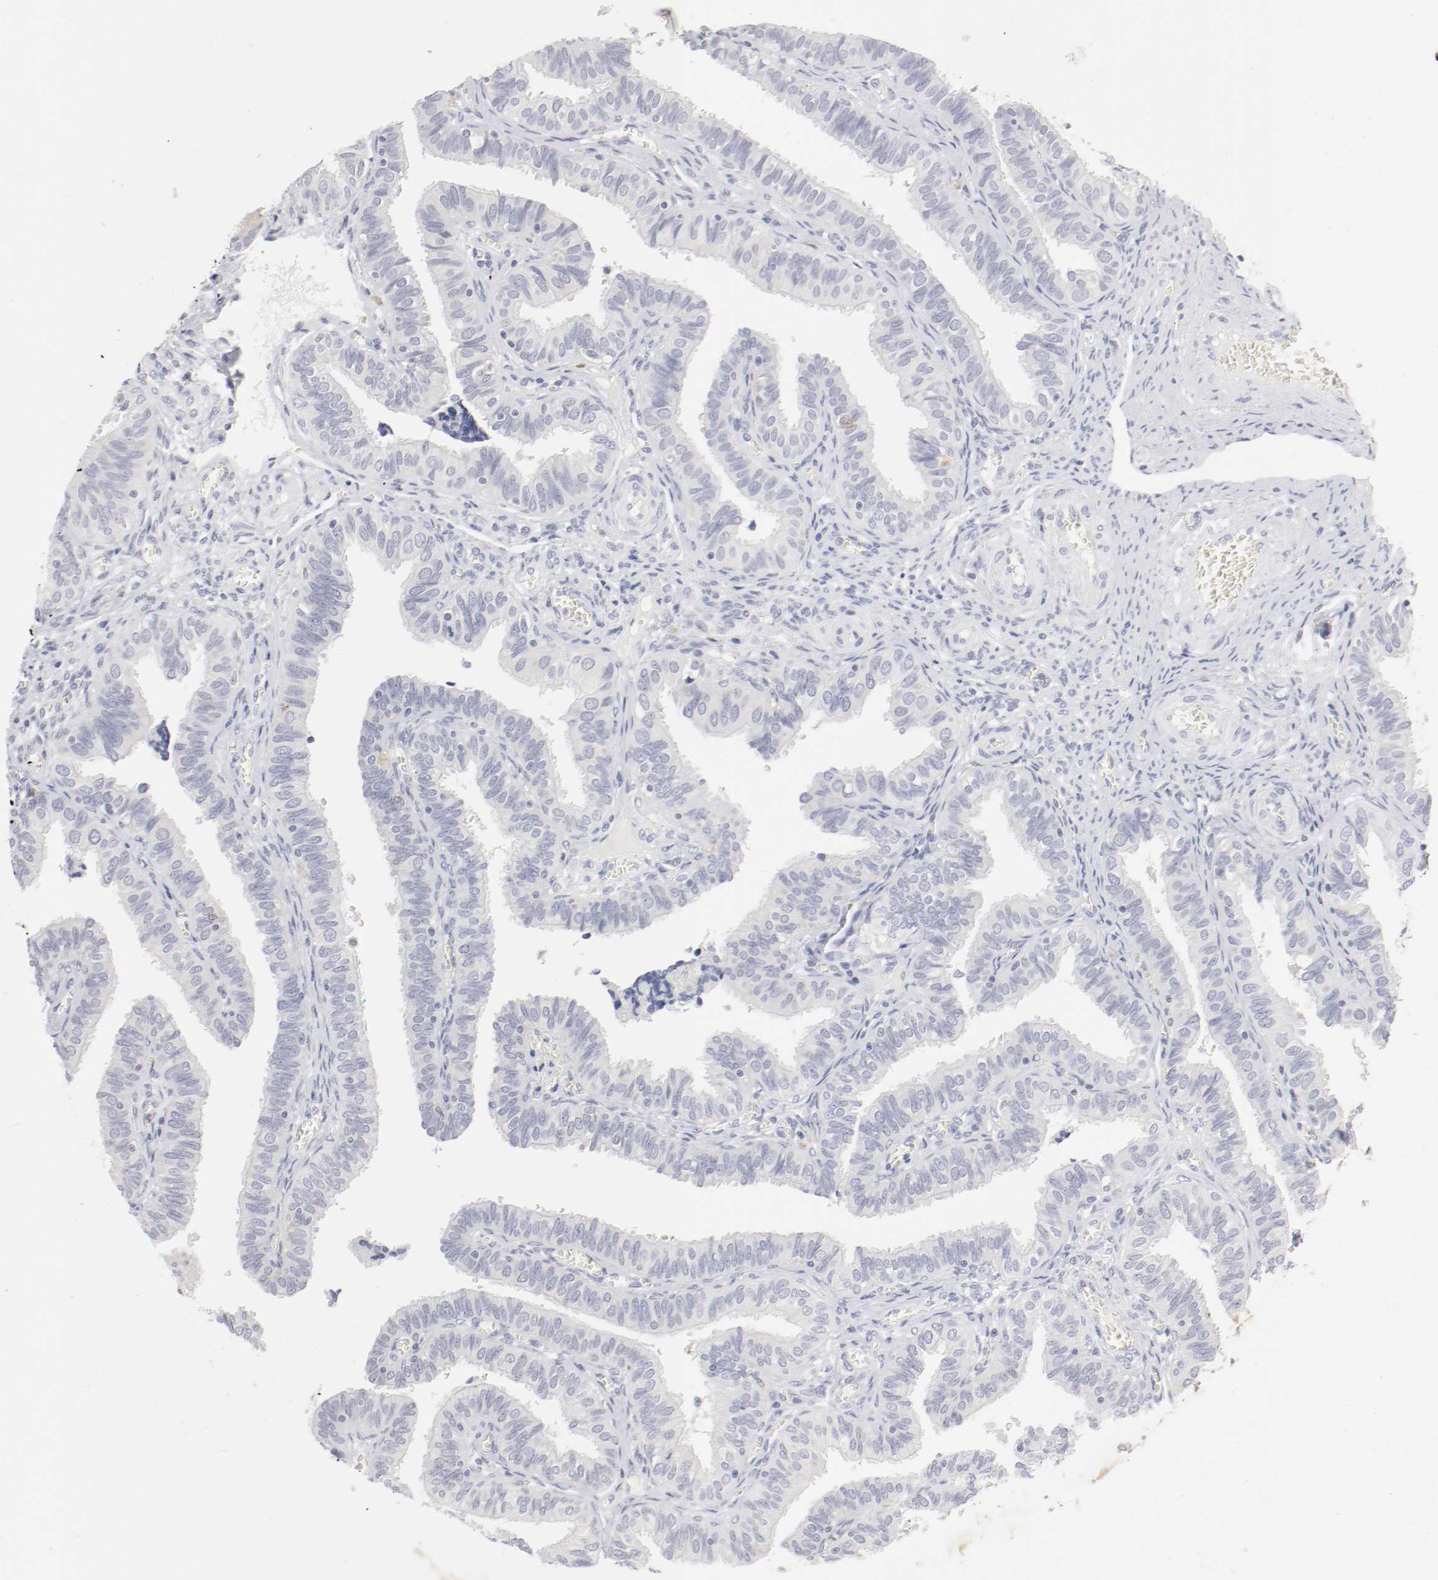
{"staining": {"intensity": "negative", "quantity": "none", "location": "none"}, "tissue": "fallopian tube", "cell_type": "Glandular cells", "image_type": "normal", "snomed": [{"axis": "morphology", "description": "Normal tissue, NOS"}, {"axis": "topography", "description": "Fallopian tube"}], "caption": "The photomicrograph reveals no significant positivity in glandular cells of fallopian tube. Nuclei are stained in blue.", "gene": "ITGAX", "patient": {"sex": "female", "age": 46}}